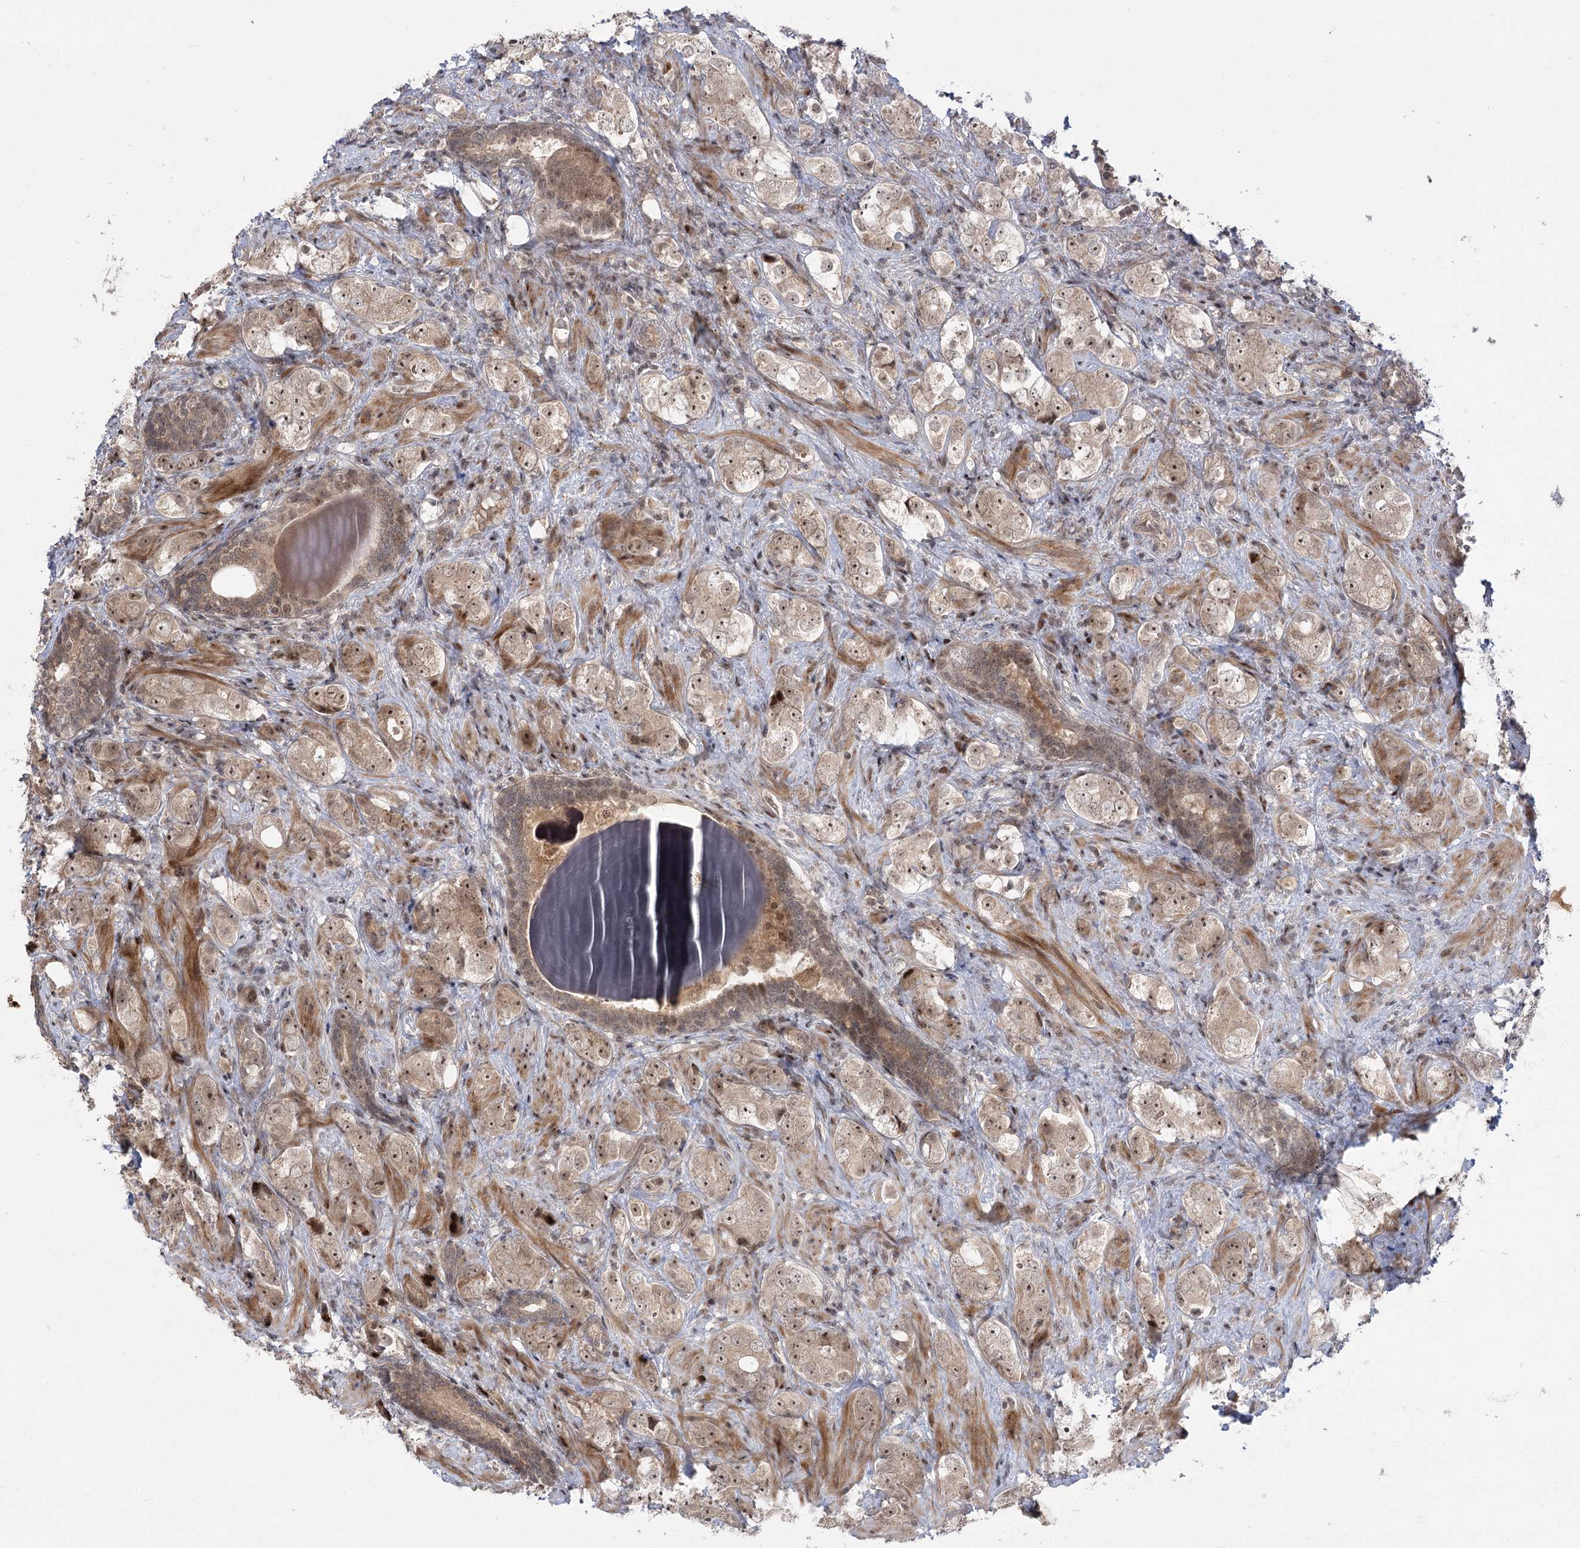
{"staining": {"intensity": "moderate", "quantity": ">75%", "location": "cytoplasmic/membranous,nuclear"}, "tissue": "prostate cancer", "cell_type": "Tumor cells", "image_type": "cancer", "snomed": [{"axis": "morphology", "description": "Adenocarcinoma, High grade"}, {"axis": "topography", "description": "Prostate"}], "caption": "This is a photomicrograph of immunohistochemistry (IHC) staining of prostate high-grade adenocarcinoma, which shows moderate staining in the cytoplasmic/membranous and nuclear of tumor cells.", "gene": "HELQ", "patient": {"sex": "male", "age": 63}}